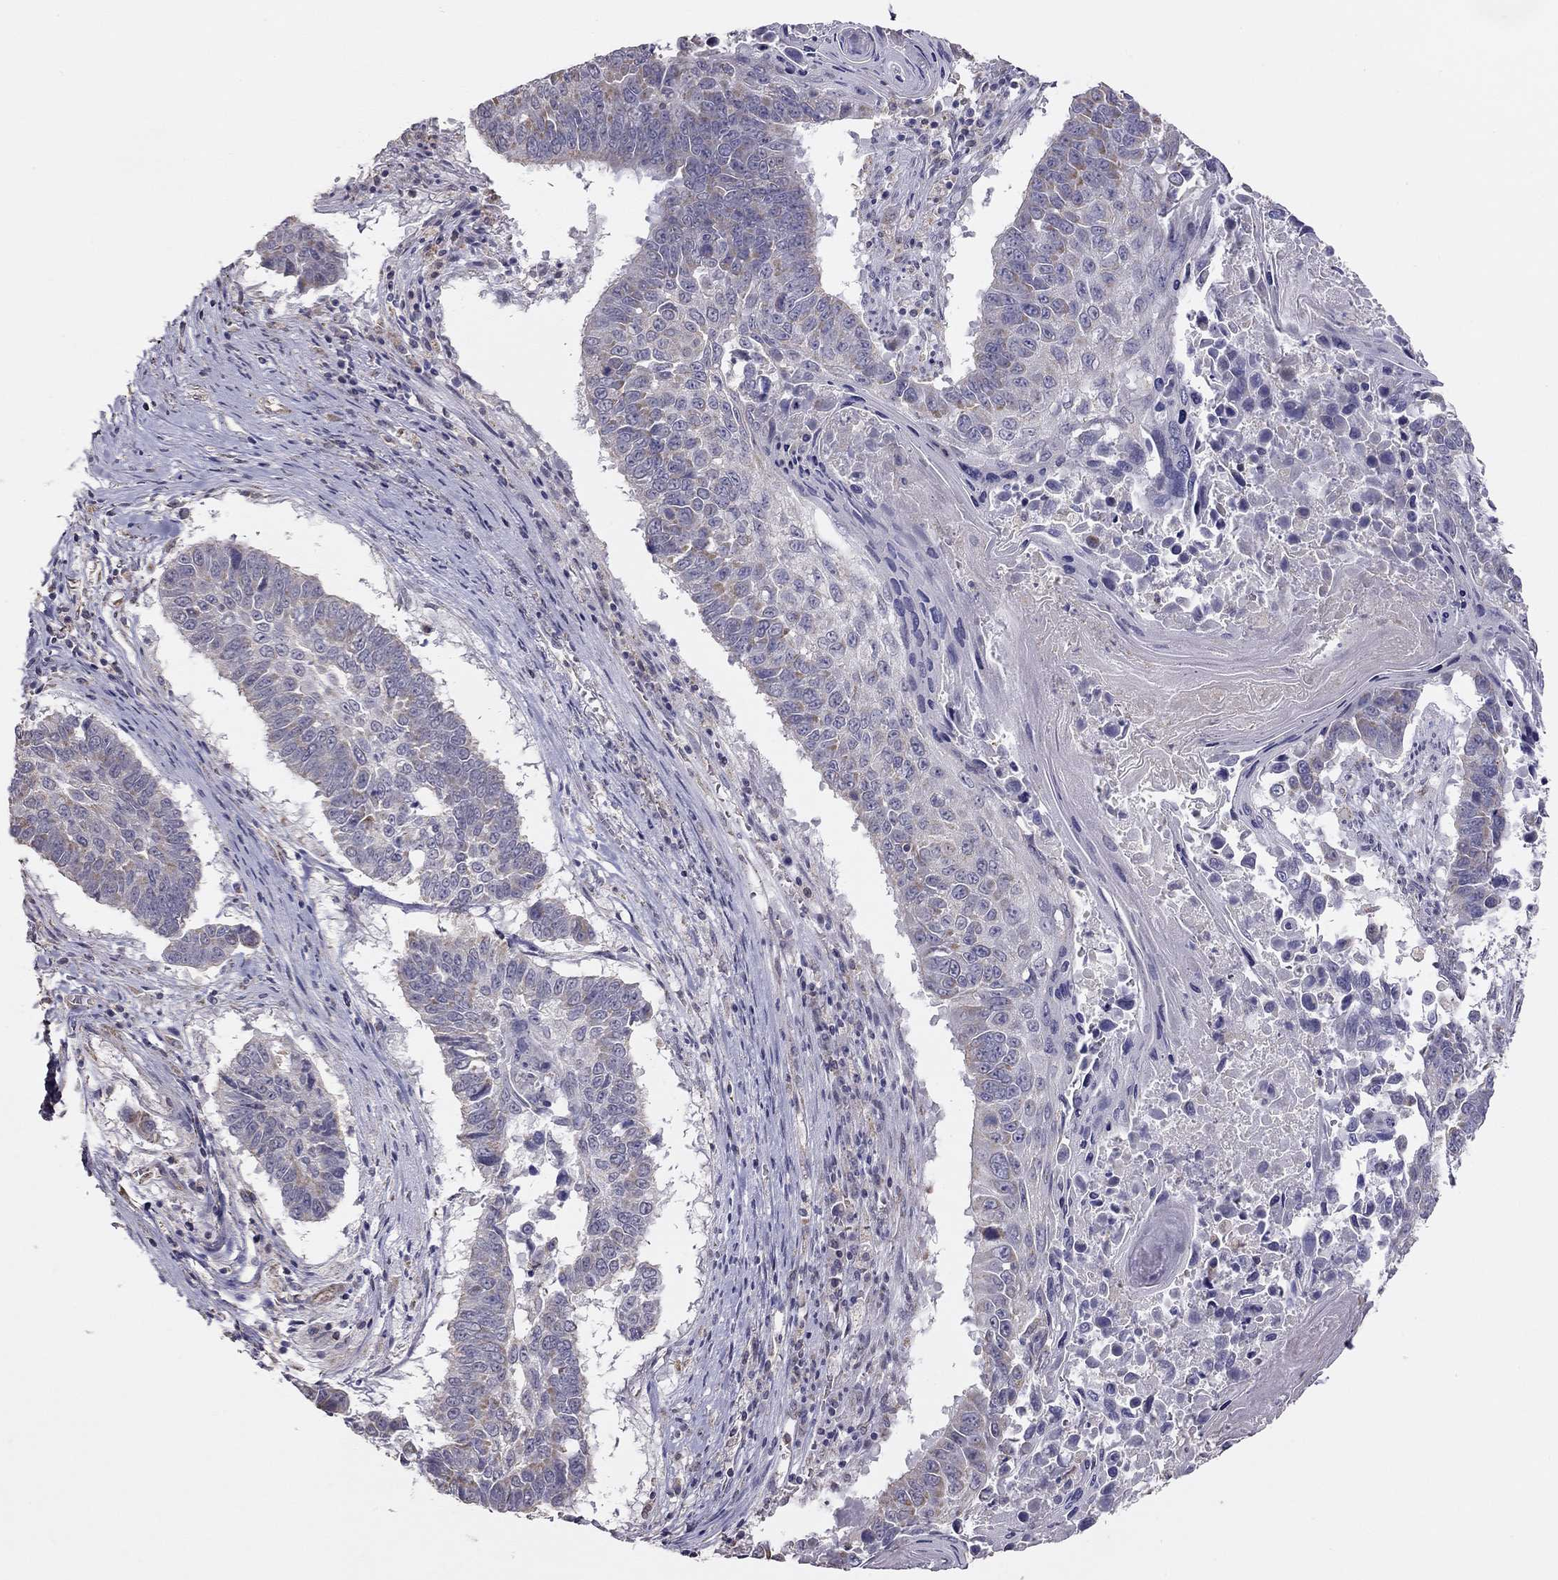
{"staining": {"intensity": "negative", "quantity": "none", "location": "none"}, "tissue": "lung cancer", "cell_type": "Tumor cells", "image_type": "cancer", "snomed": [{"axis": "morphology", "description": "Squamous cell carcinoma, NOS"}, {"axis": "topography", "description": "Lung"}], "caption": "Immunohistochemistry (IHC) photomicrograph of neoplastic tissue: lung squamous cell carcinoma stained with DAB reveals no significant protein staining in tumor cells.", "gene": "LRIT3", "patient": {"sex": "male", "age": 73}}